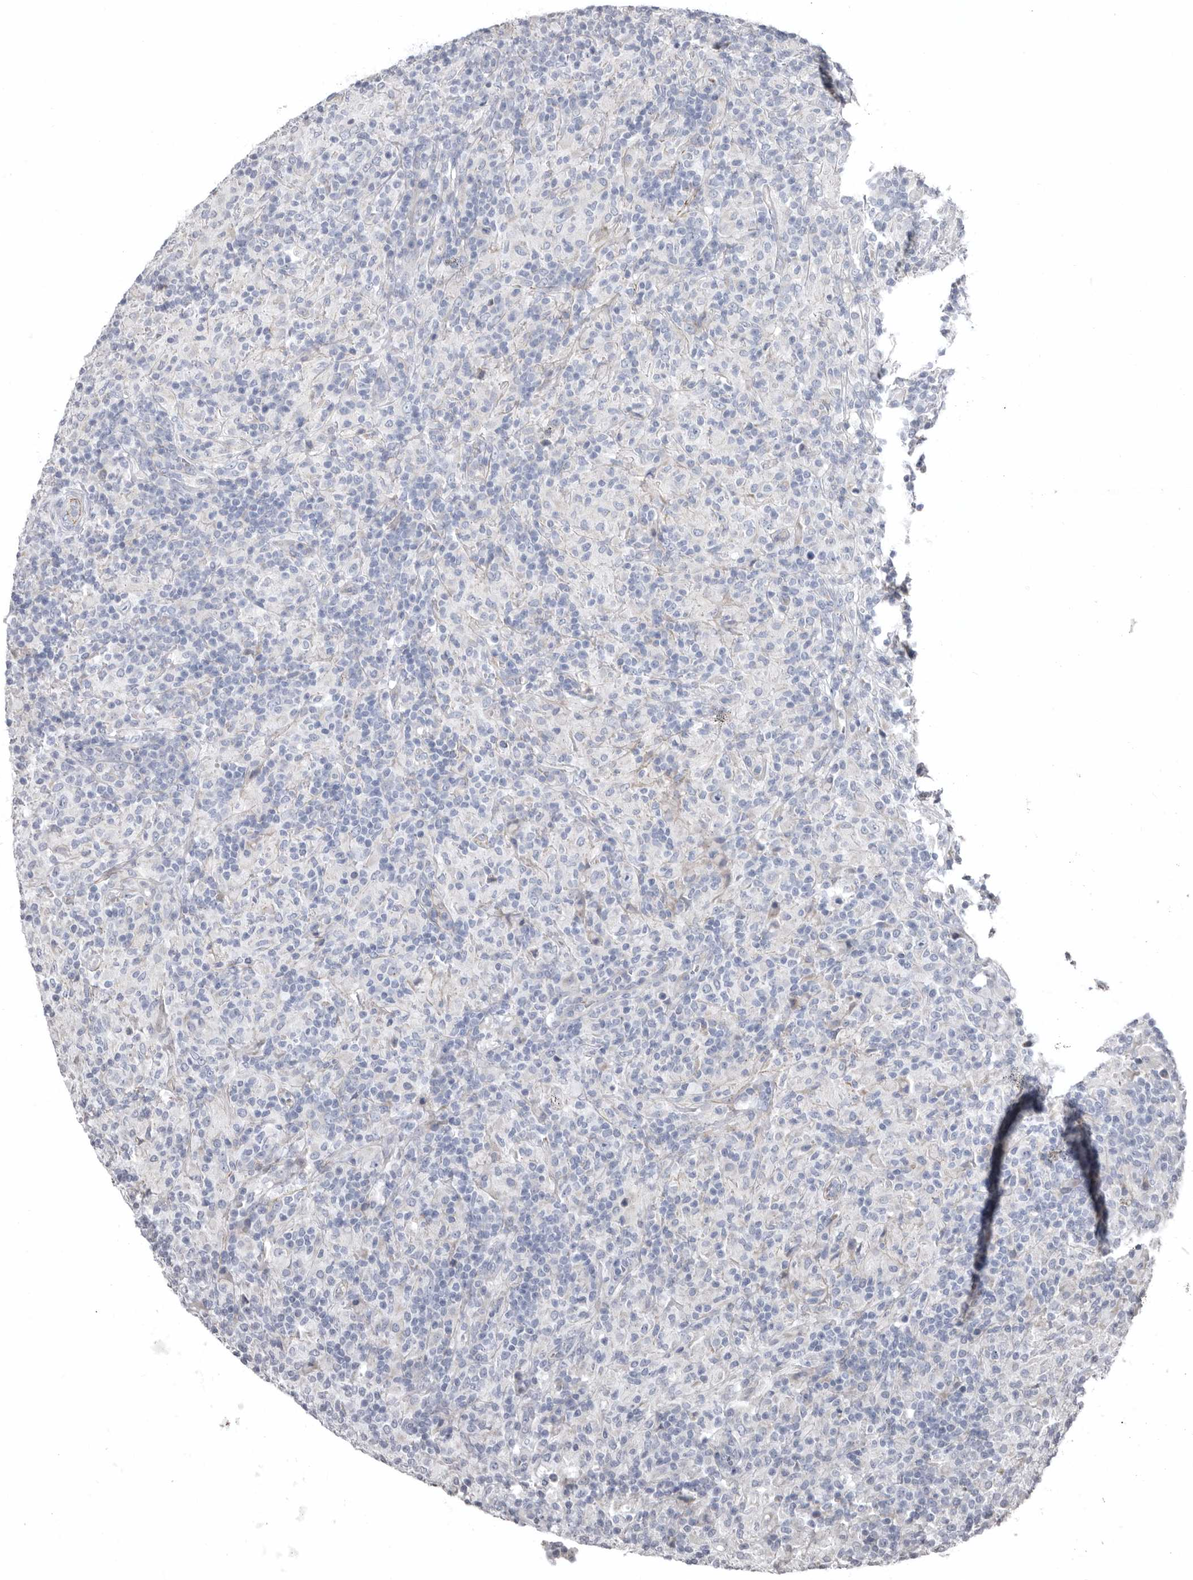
{"staining": {"intensity": "negative", "quantity": "none", "location": "none"}, "tissue": "lymphoma", "cell_type": "Tumor cells", "image_type": "cancer", "snomed": [{"axis": "morphology", "description": "Hodgkin's disease, NOS"}, {"axis": "topography", "description": "Lymph node"}], "caption": "Tumor cells show no significant protein expression in lymphoma. (Stains: DAB (3,3'-diaminobenzidine) immunohistochemistry (IHC) with hematoxylin counter stain, Microscopy: brightfield microscopy at high magnification).", "gene": "ZNF114", "patient": {"sex": "male", "age": 70}}